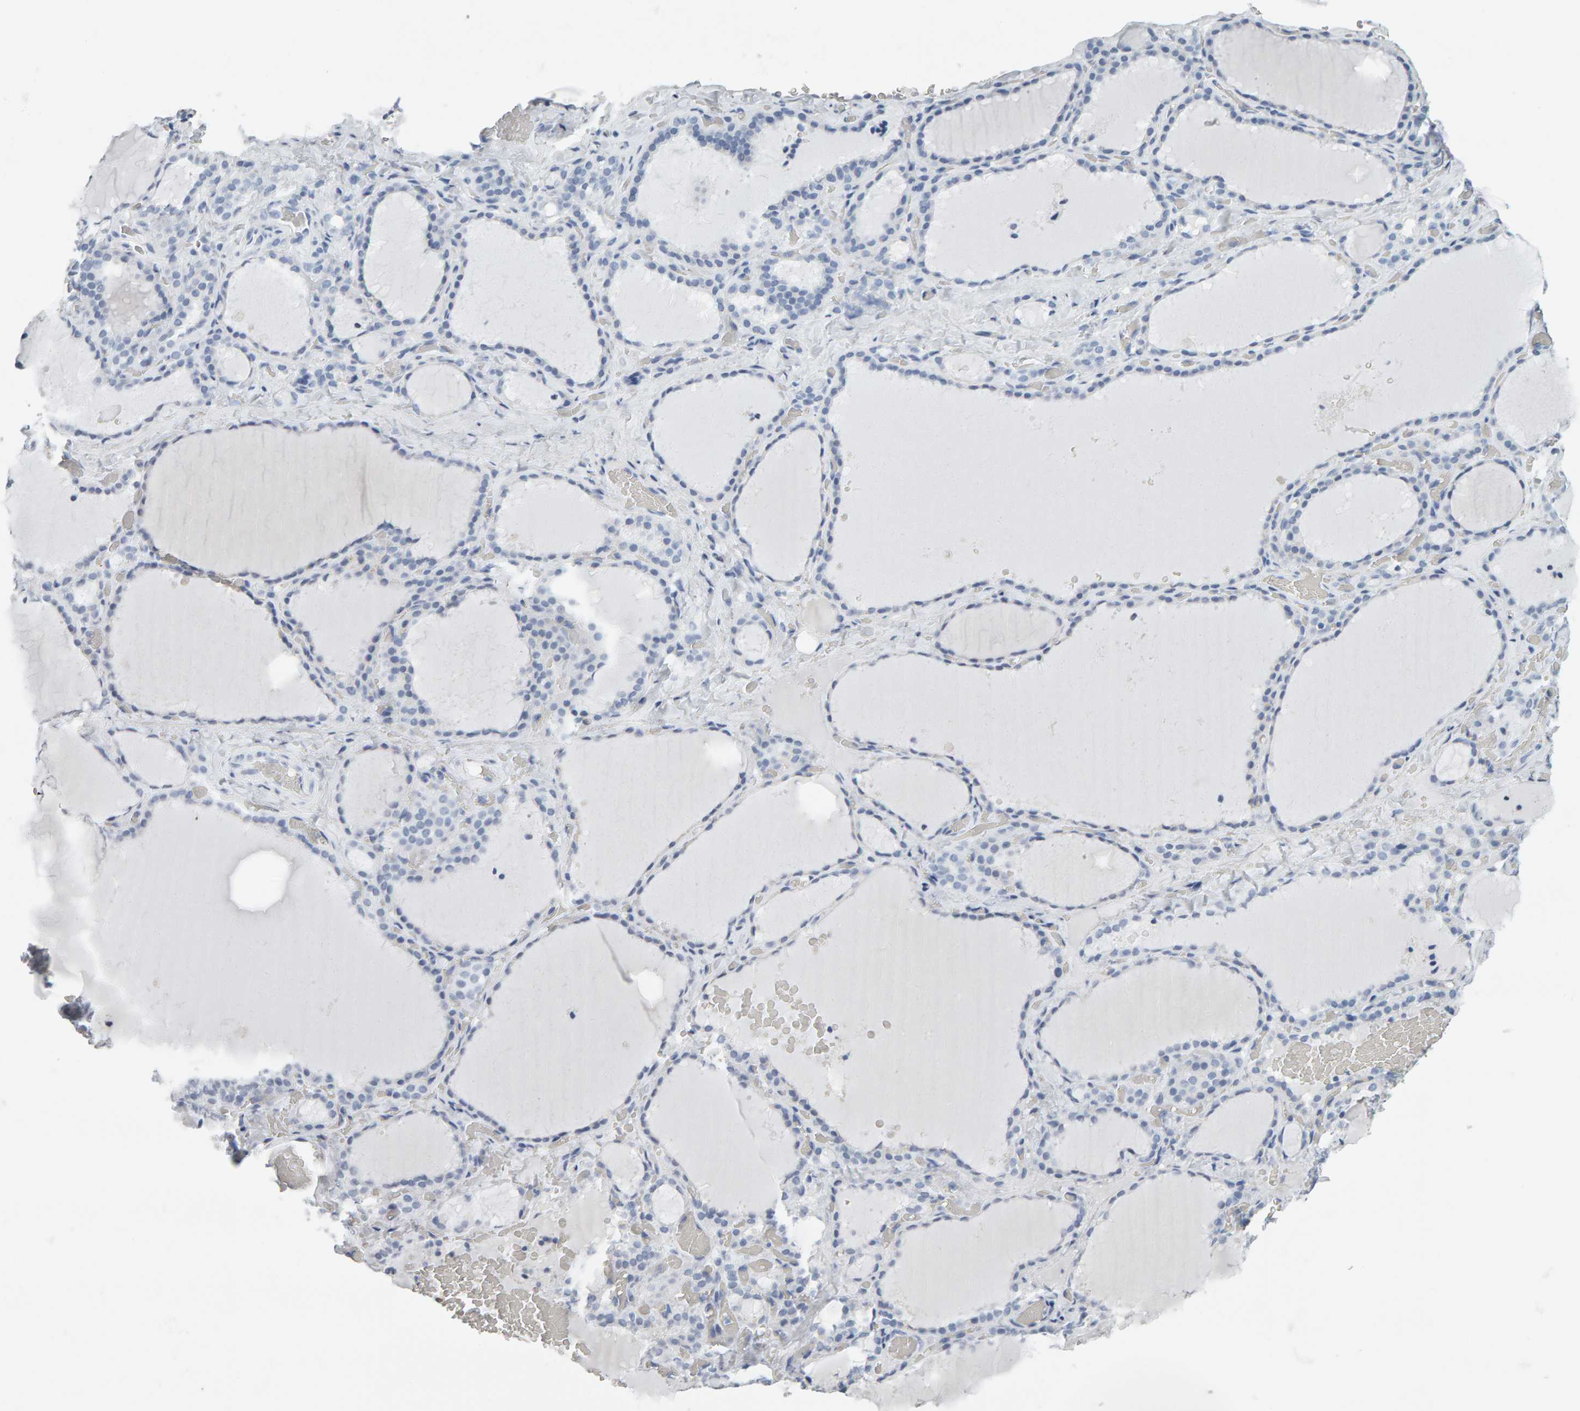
{"staining": {"intensity": "negative", "quantity": "none", "location": "none"}, "tissue": "thyroid gland", "cell_type": "Glandular cells", "image_type": "normal", "snomed": [{"axis": "morphology", "description": "Normal tissue, NOS"}, {"axis": "topography", "description": "Thyroid gland"}], "caption": "High power microscopy histopathology image of an immunohistochemistry (IHC) photomicrograph of unremarkable thyroid gland, revealing no significant positivity in glandular cells.", "gene": "SPACA3", "patient": {"sex": "female", "age": 22}}